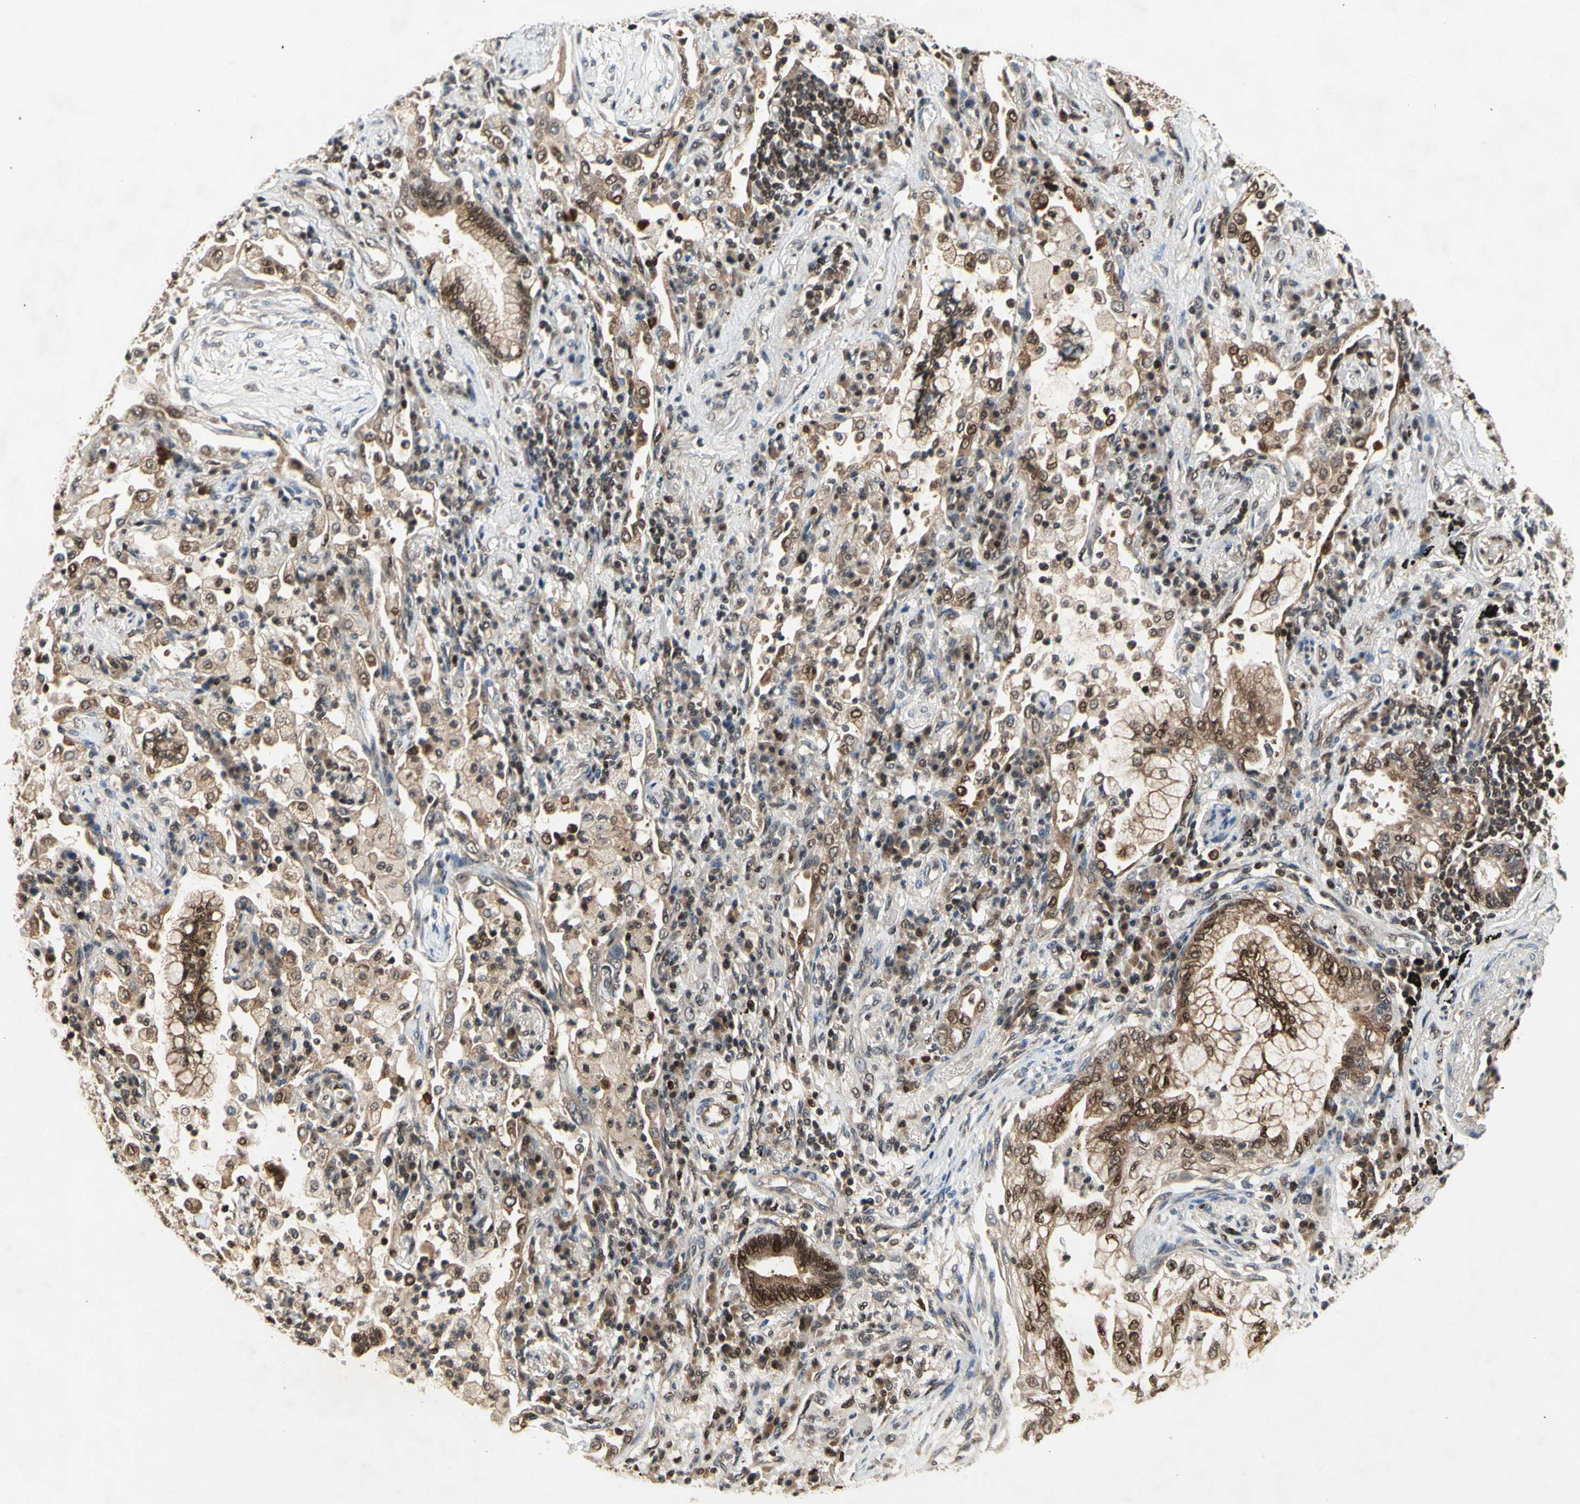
{"staining": {"intensity": "moderate", "quantity": ">75%", "location": "cytoplasmic/membranous,nuclear"}, "tissue": "lung cancer", "cell_type": "Tumor cells", "image_type": "cancer", "snomed": [{"axis": "morphology", "description": "Normal tissue, NOS"}, {"axis": "morphology", "description": "Adenocarcinoma, NOS"}, {"axis": "topography", "description": "Bronchus"}, {"axis": "topography", "description": "Lung"}], "caption": "Lung adenocarcinoma was stained to show a protein in brown. There is medium levels of moderate cytoplasmic/membranous and nuclear positivity in approximately >75% of tumor cells.", "gene": "GSR", "patient": {"sex": "female", "age": 70}}